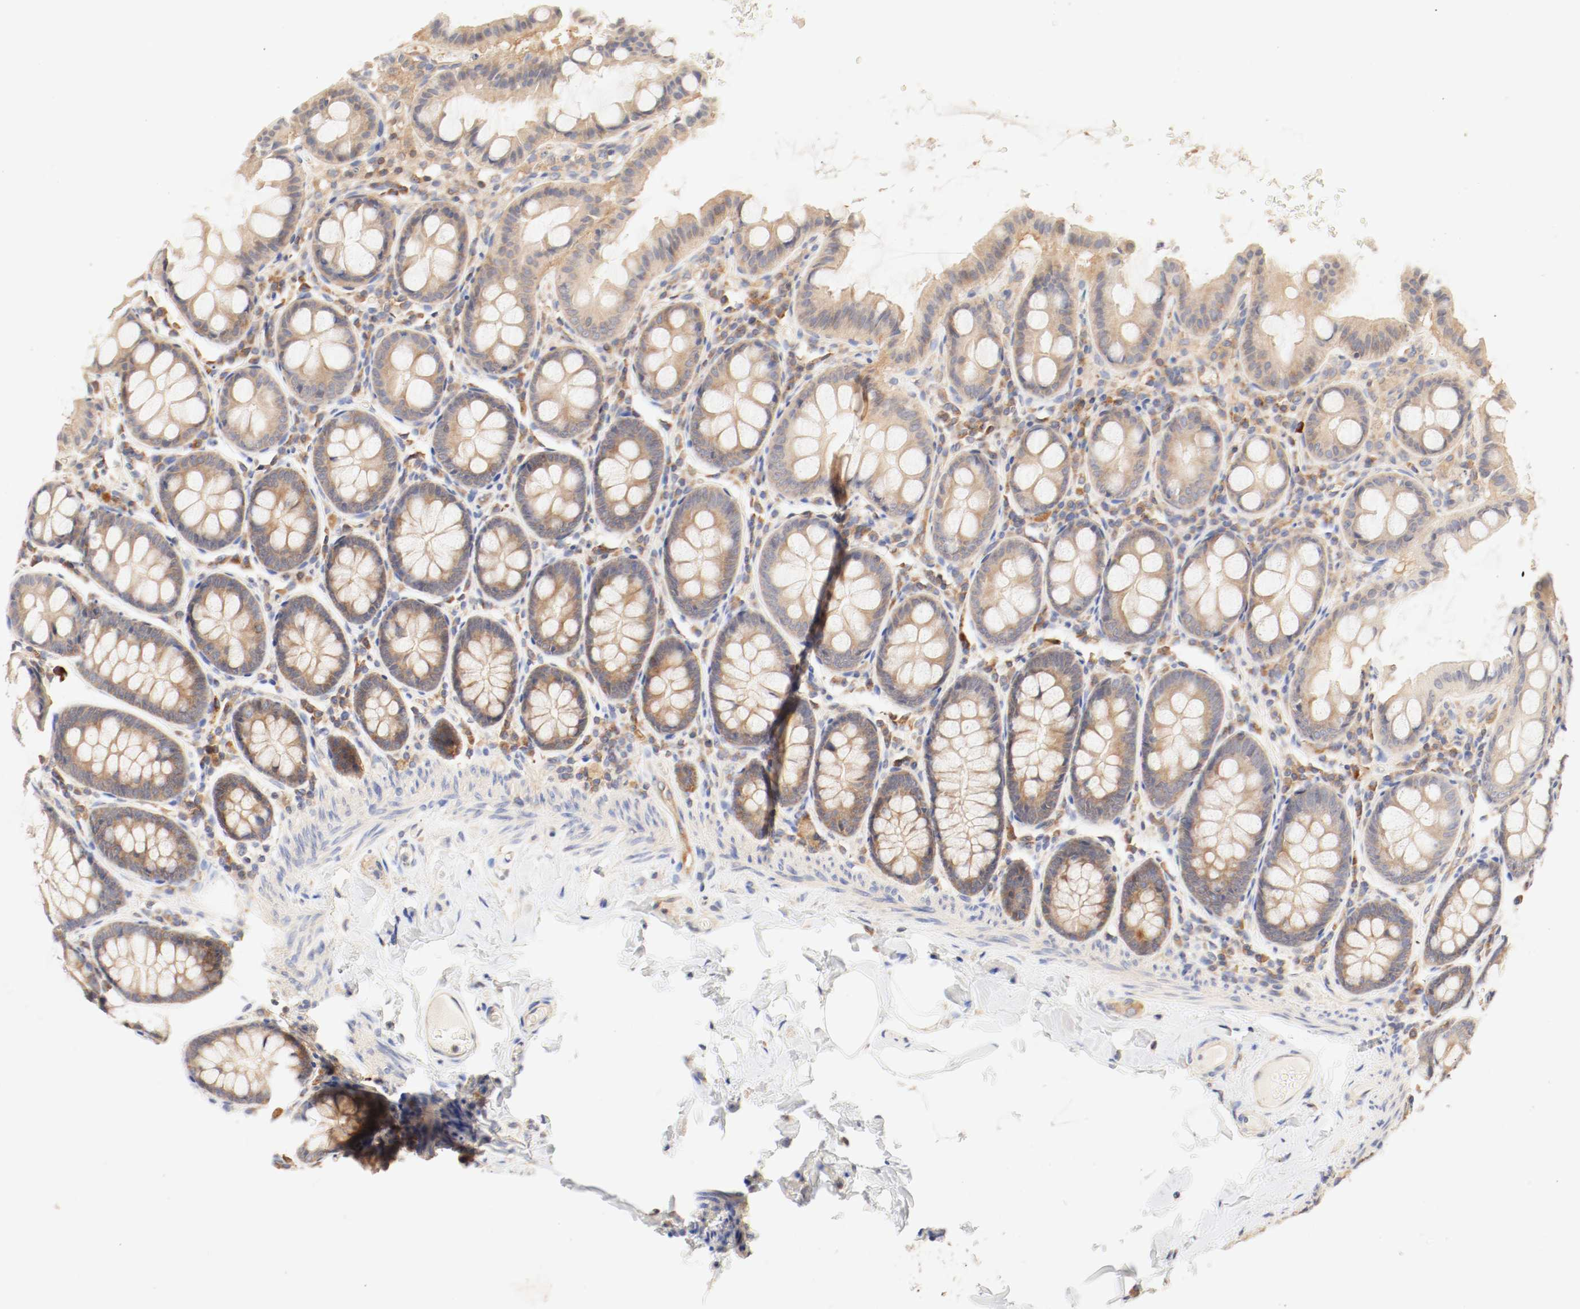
{"staining": {"intensity": "negative", "quantity": "none", "location": "none"}, "tissue": "colon", "cell_type": "Endothelial cells", "image_type": "normal", "snomed": [{"axis": "morphology", "description": "Normal tissue, NOS"}, {"axis": "topography", "description": "Colon"}], "caption": "An immunohistochemistry (IHC) histopathology image of normal colon is shown. There is no staining in endothelial cells of colon. (DAB immunohistochemistry (IHC), high magnification).", "gene": "GIT1", "patient": {"sex": "female", "age": 61}}